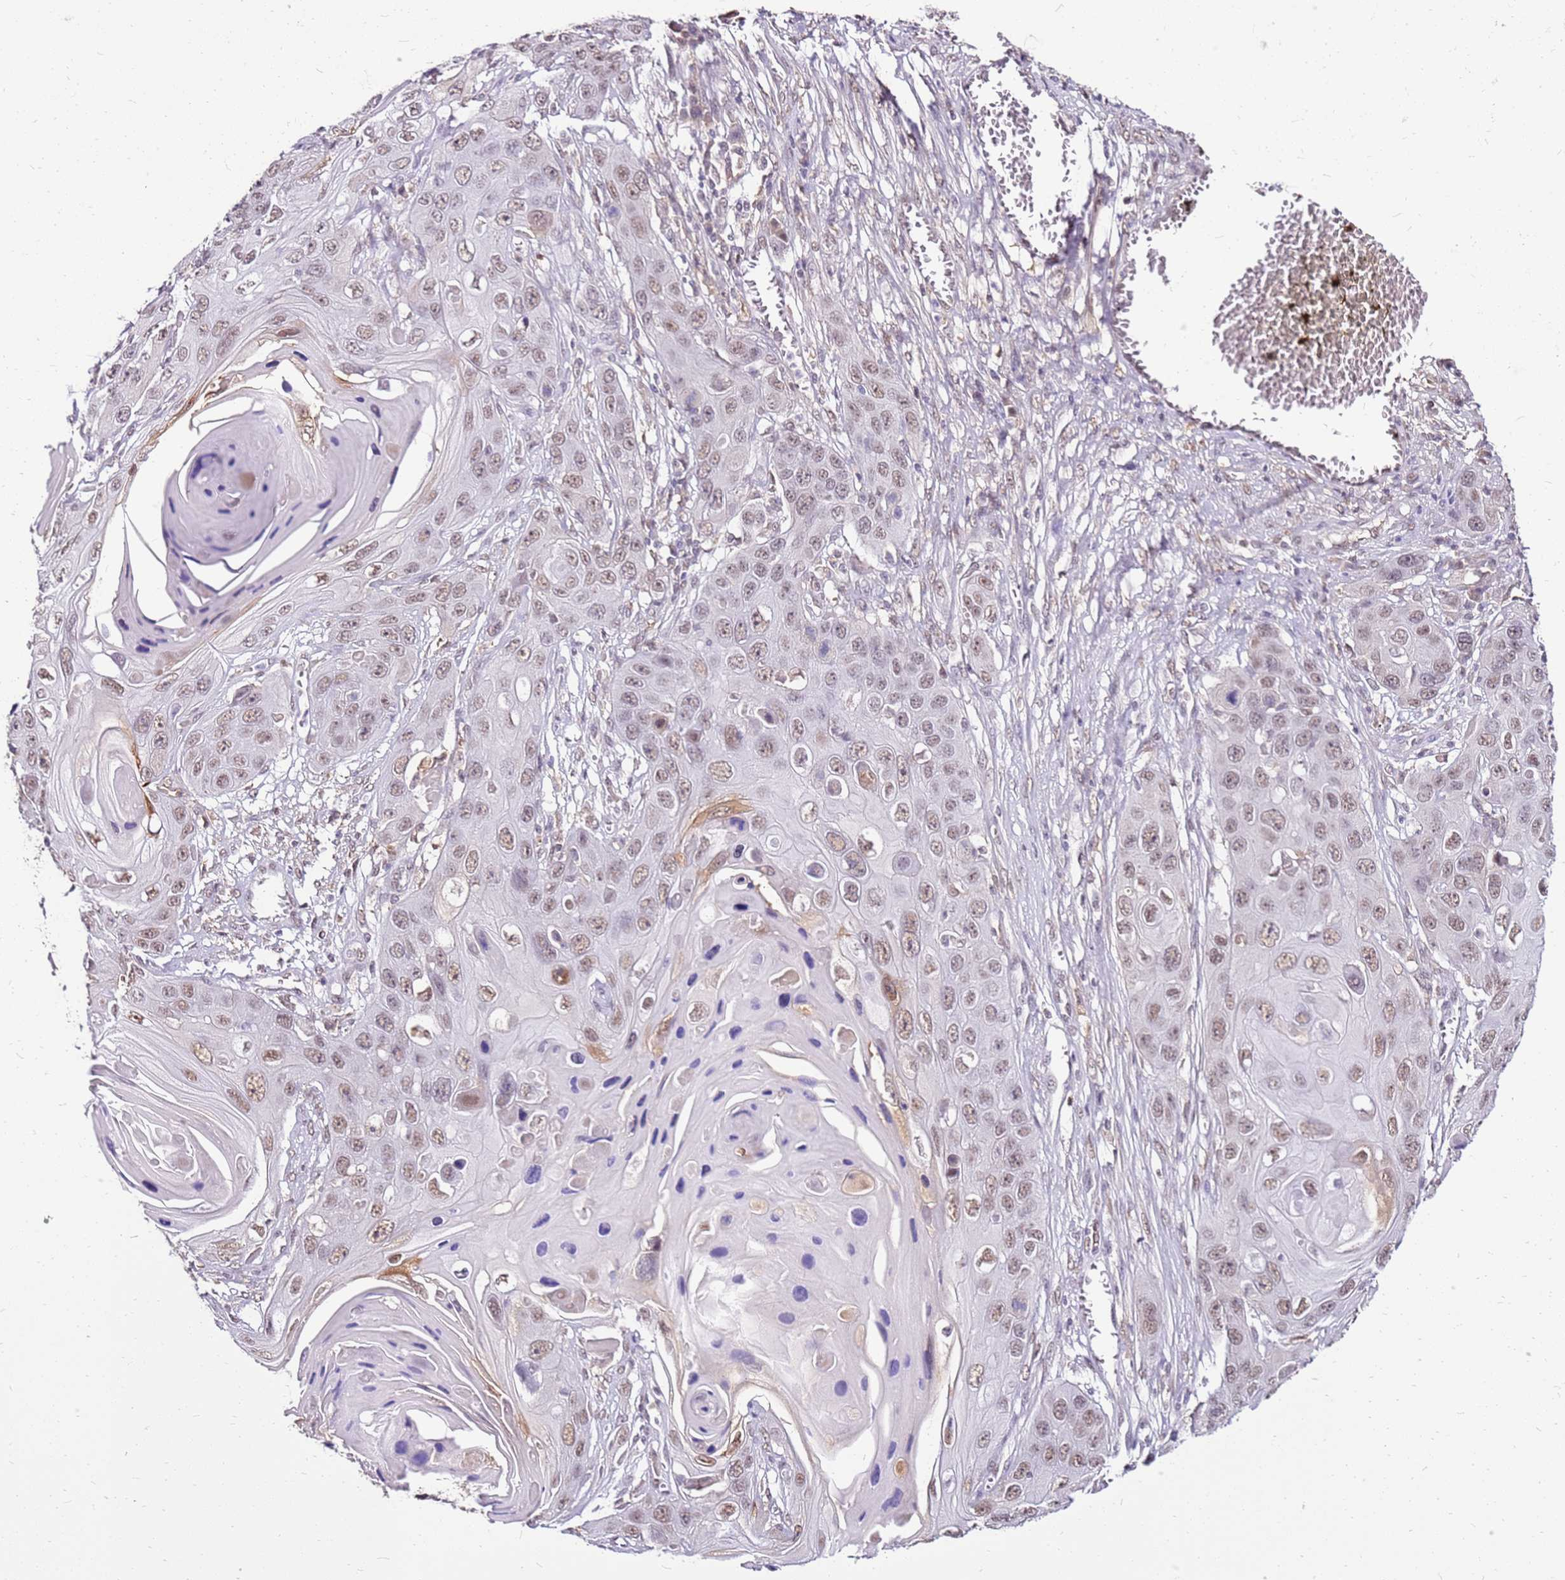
{"staining": {"intensity": "weak", "quantity": ">75%", "location": "nuclear"}, "tissue": "skin cancer", "cell_type": "Tumor cells", "image_type": "cancer", "snomed": [{"axis": "morphology", "description": "Squamous cell carcinoma, NOS"}, {"axis": "topography", "description": "Skin"}], "caption": "Brown immunohistochemical staining in human skin squamous cell carcinoma shows weak nuclear staining in approximately >75% of tumor cells.", "gene": "ALDH1A3", "patient": {"sex": "male", "age": 55}}